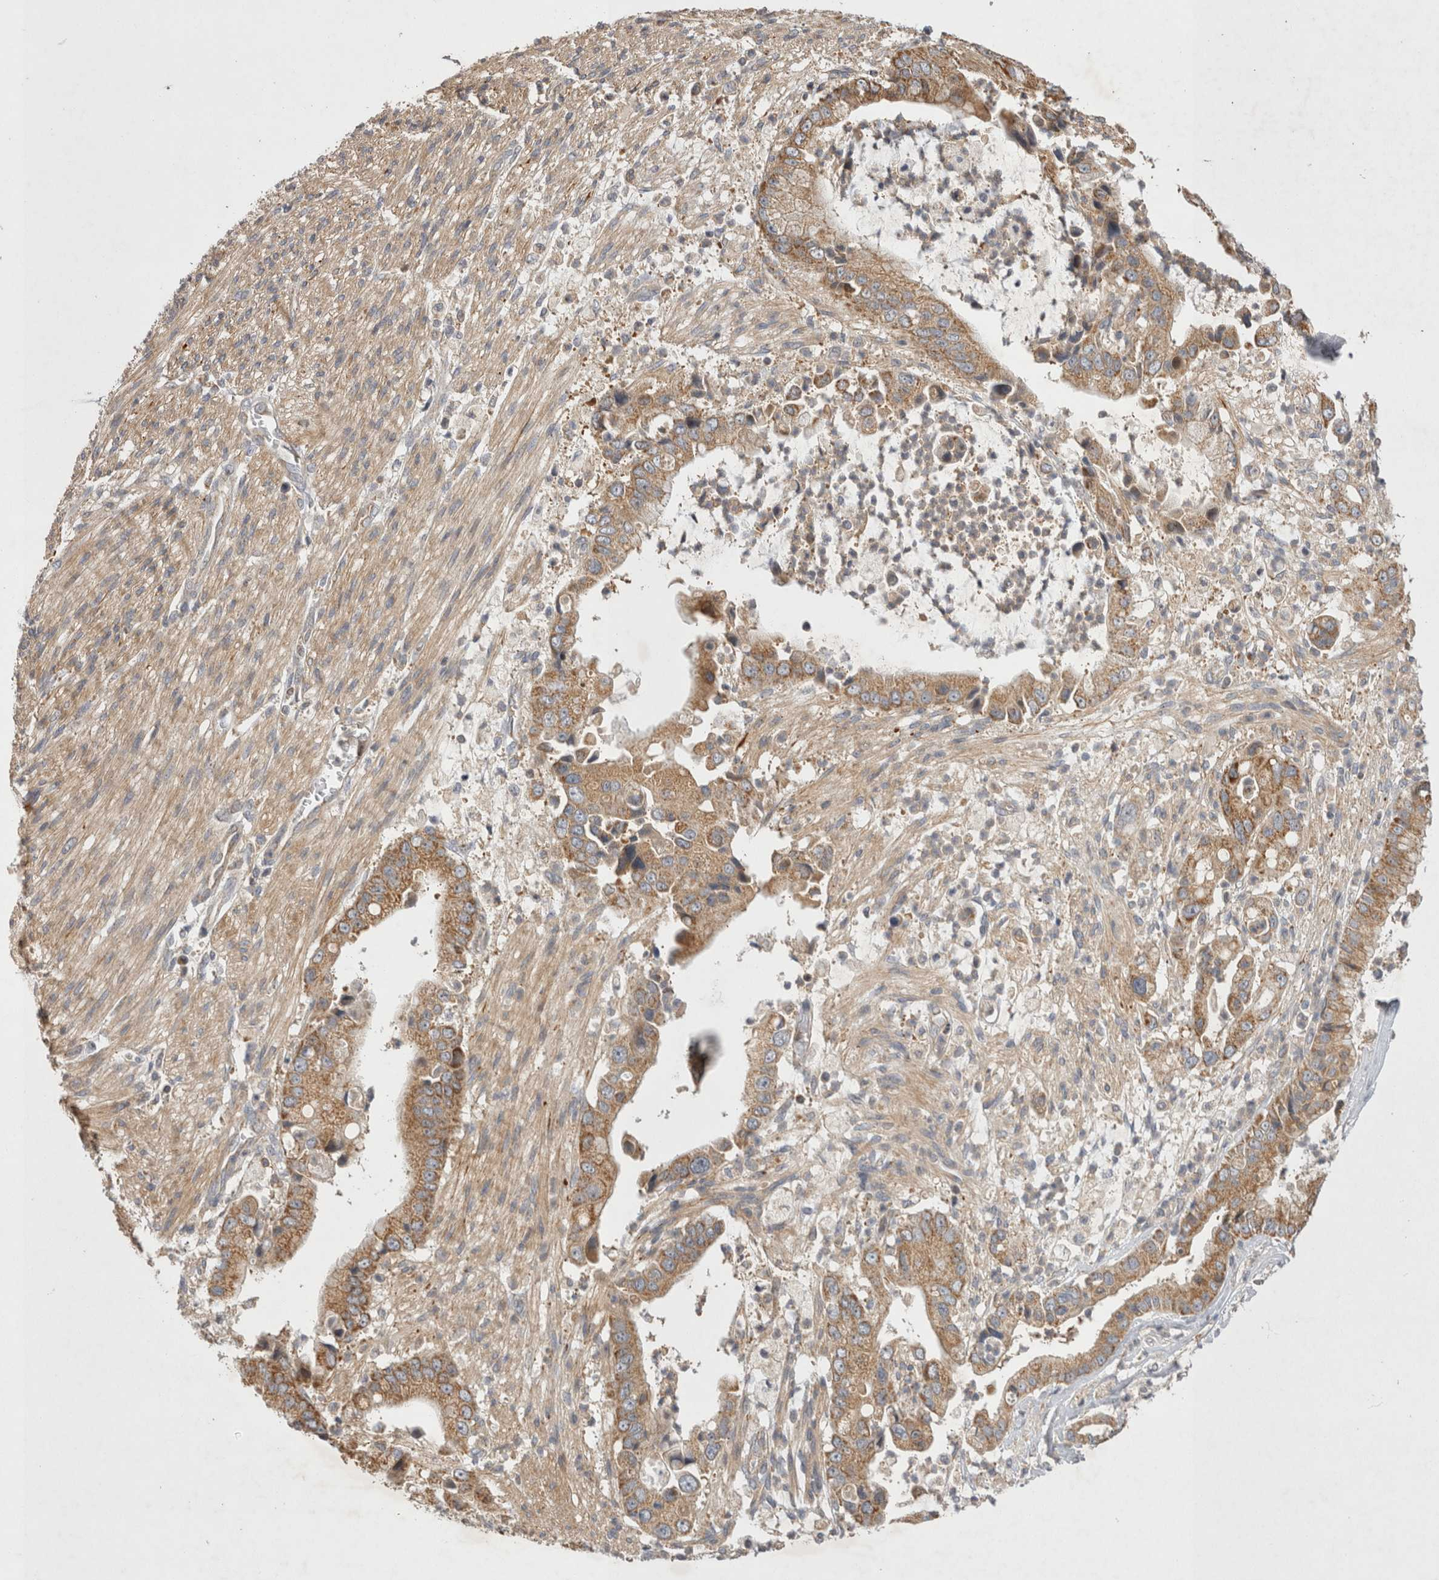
{"staining": {"intensity": "moderate", "quantity": ">75%", "location": "cytoplasmic/membranous"}, "tissue": "liver cancer", "cell_type": "Tumor cells", "image_type": "cancer", "snomed": [{"axis": "morphology", "description": "Cholangiocarcinoma"}, {"axis": "topography", "description": "Liver"}], "caption": "A brown stain highlights moderate cytoplasmic/membranous staining of a protein in human cholangiocarcinoma (liver) tumor cells.", "gene": "TSPOAP1", "patient": {"sex": "female", "age": 54}}